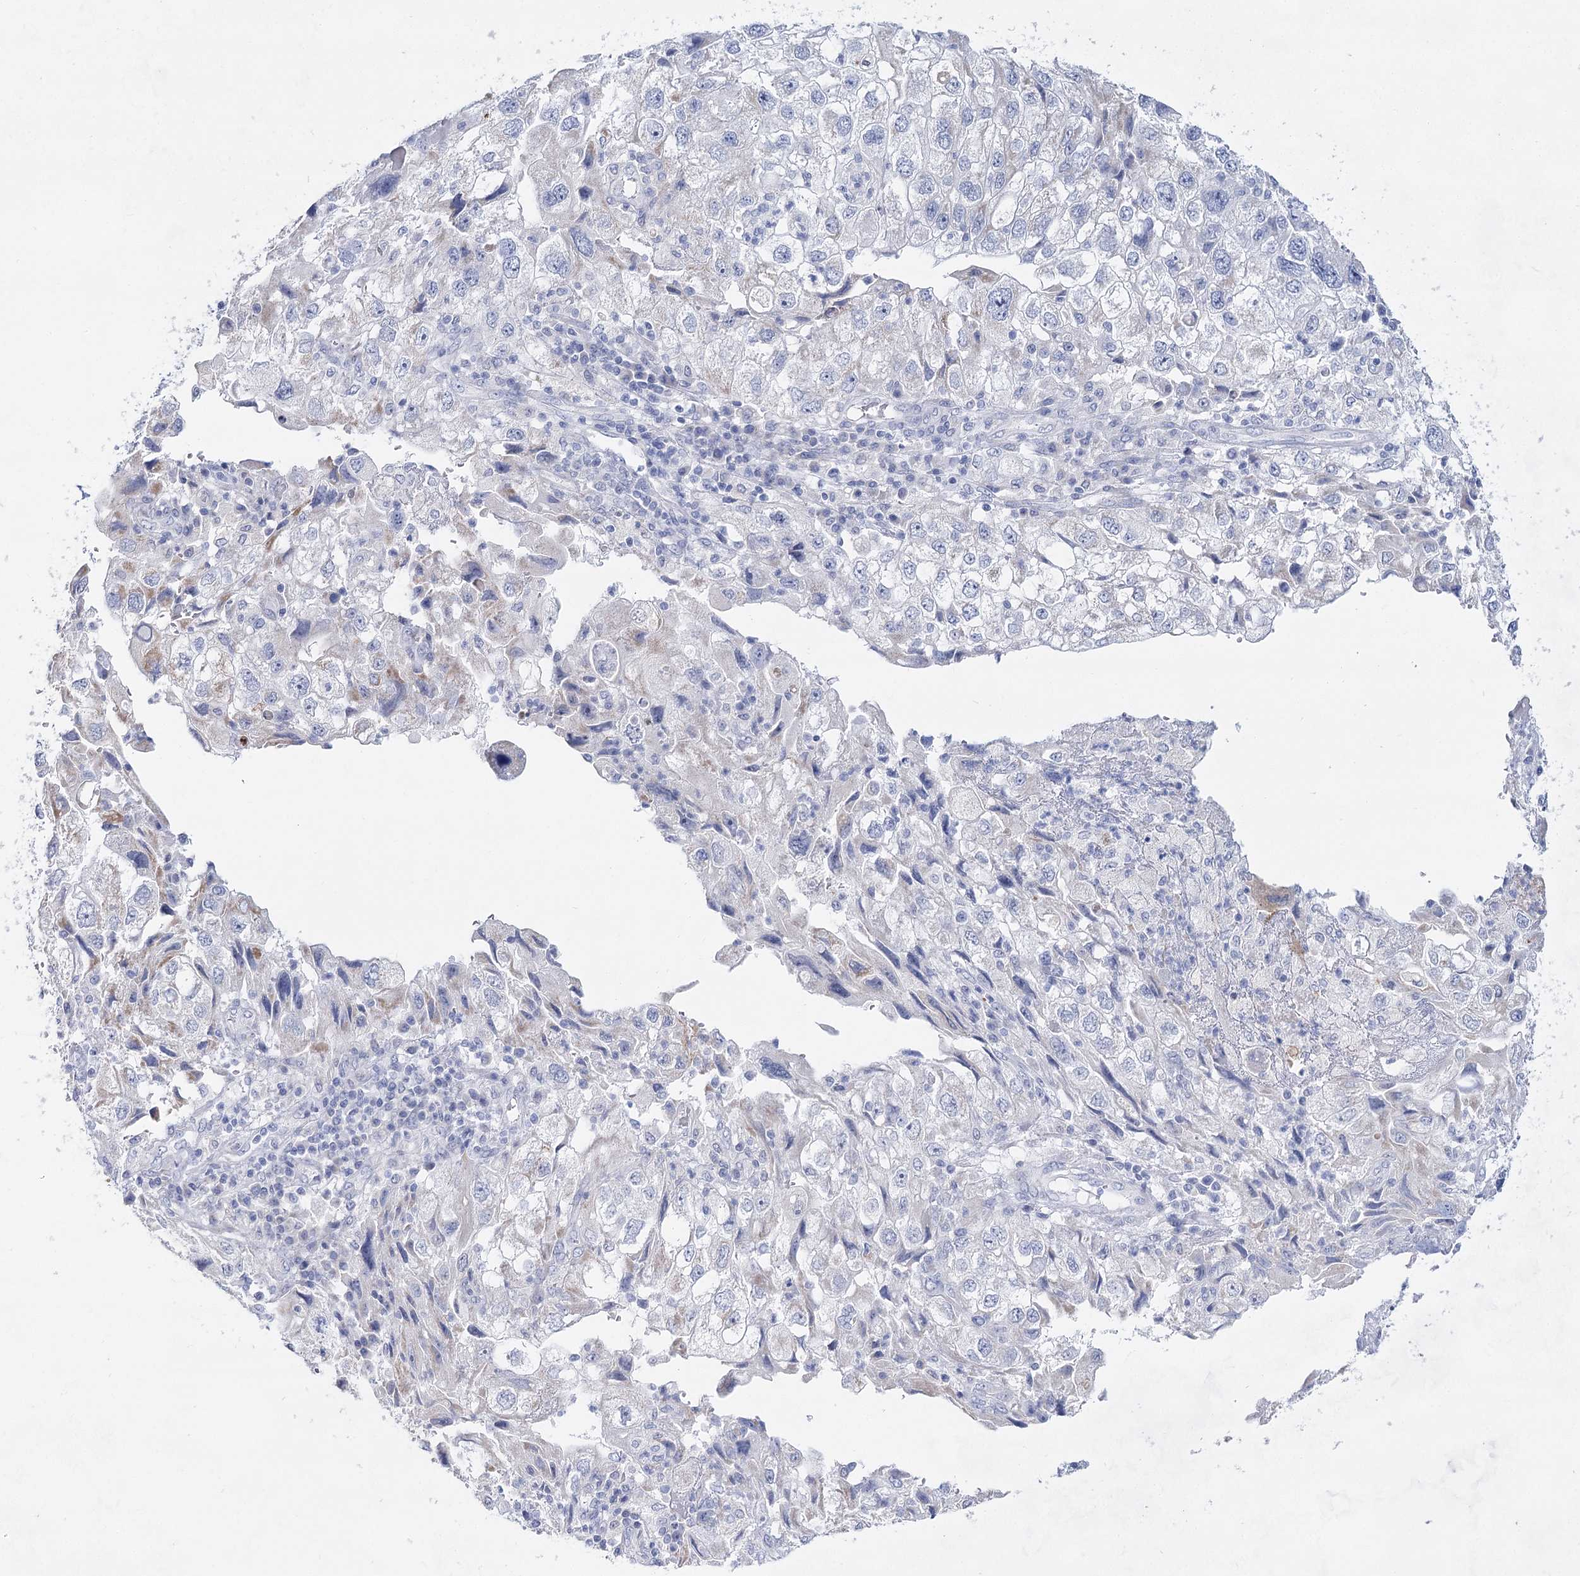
{"staining": {"intensity": "negative", "quantity": "none", "location": "none"}, "tissue": "endometrial cancer", "cell_type": "Tumor cells", "image_type": "cancer", "snomed": [{"axis": "morphology", "description": "Adenocarcinoma, NOS"}, {"axis": "topography", "description": "Endometrium"}], "caption": "This is an IHC image of endometrial cancer. There is no staining in tumor cells.", "gene": "BPHL", "patient": {"sex": "female", "age": 49}}